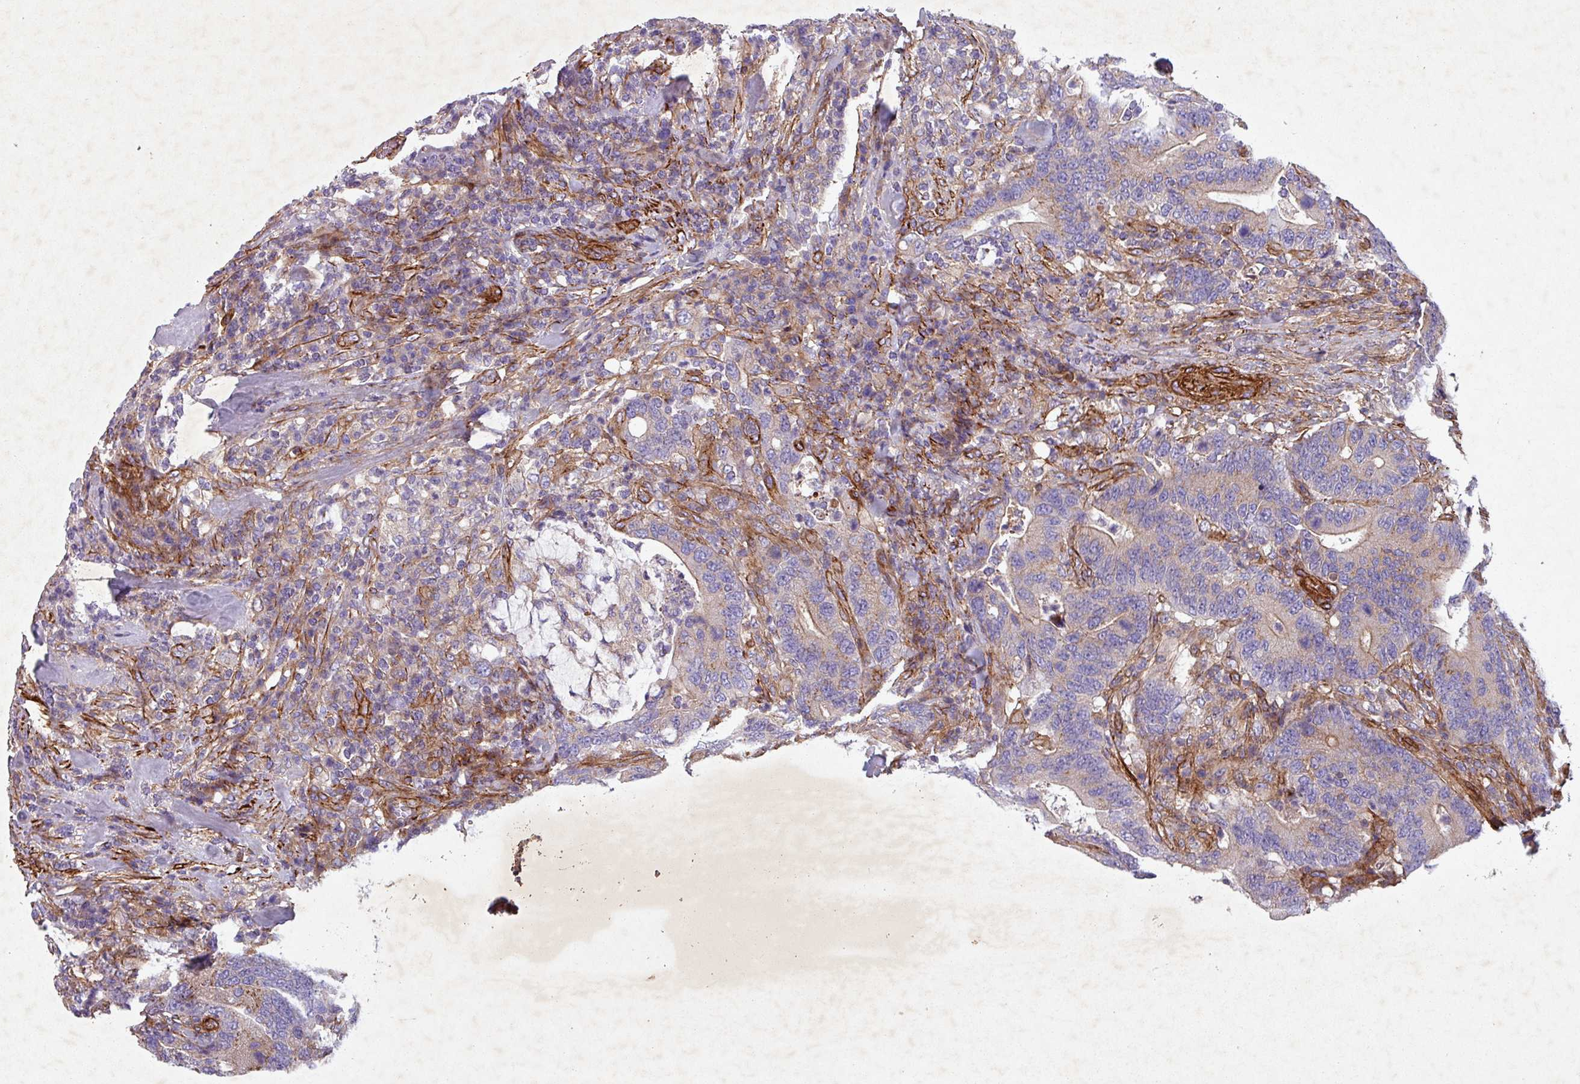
{"staining": {"intensity": "moderate", "quantity": "25%-75%", "location": "cytoplasmic/membranous"}, "tissue": "colorectal cancer", "cell_type": "Tumor cells", "image_type": "cancer", "snomed": [{"axis": "morphology", "description": "Adenocarcinoma, NOS"}, {"axis": "topography", "description": "Colon"}], "caption": "The immunohistochemical stain highlights moderate cytoplasmic/membranous positivity in tumor cells of colorectal adenocarcinoma tissue.", "gene": "ATP2C2", "patient": {"sex": "female", "age": 66}}